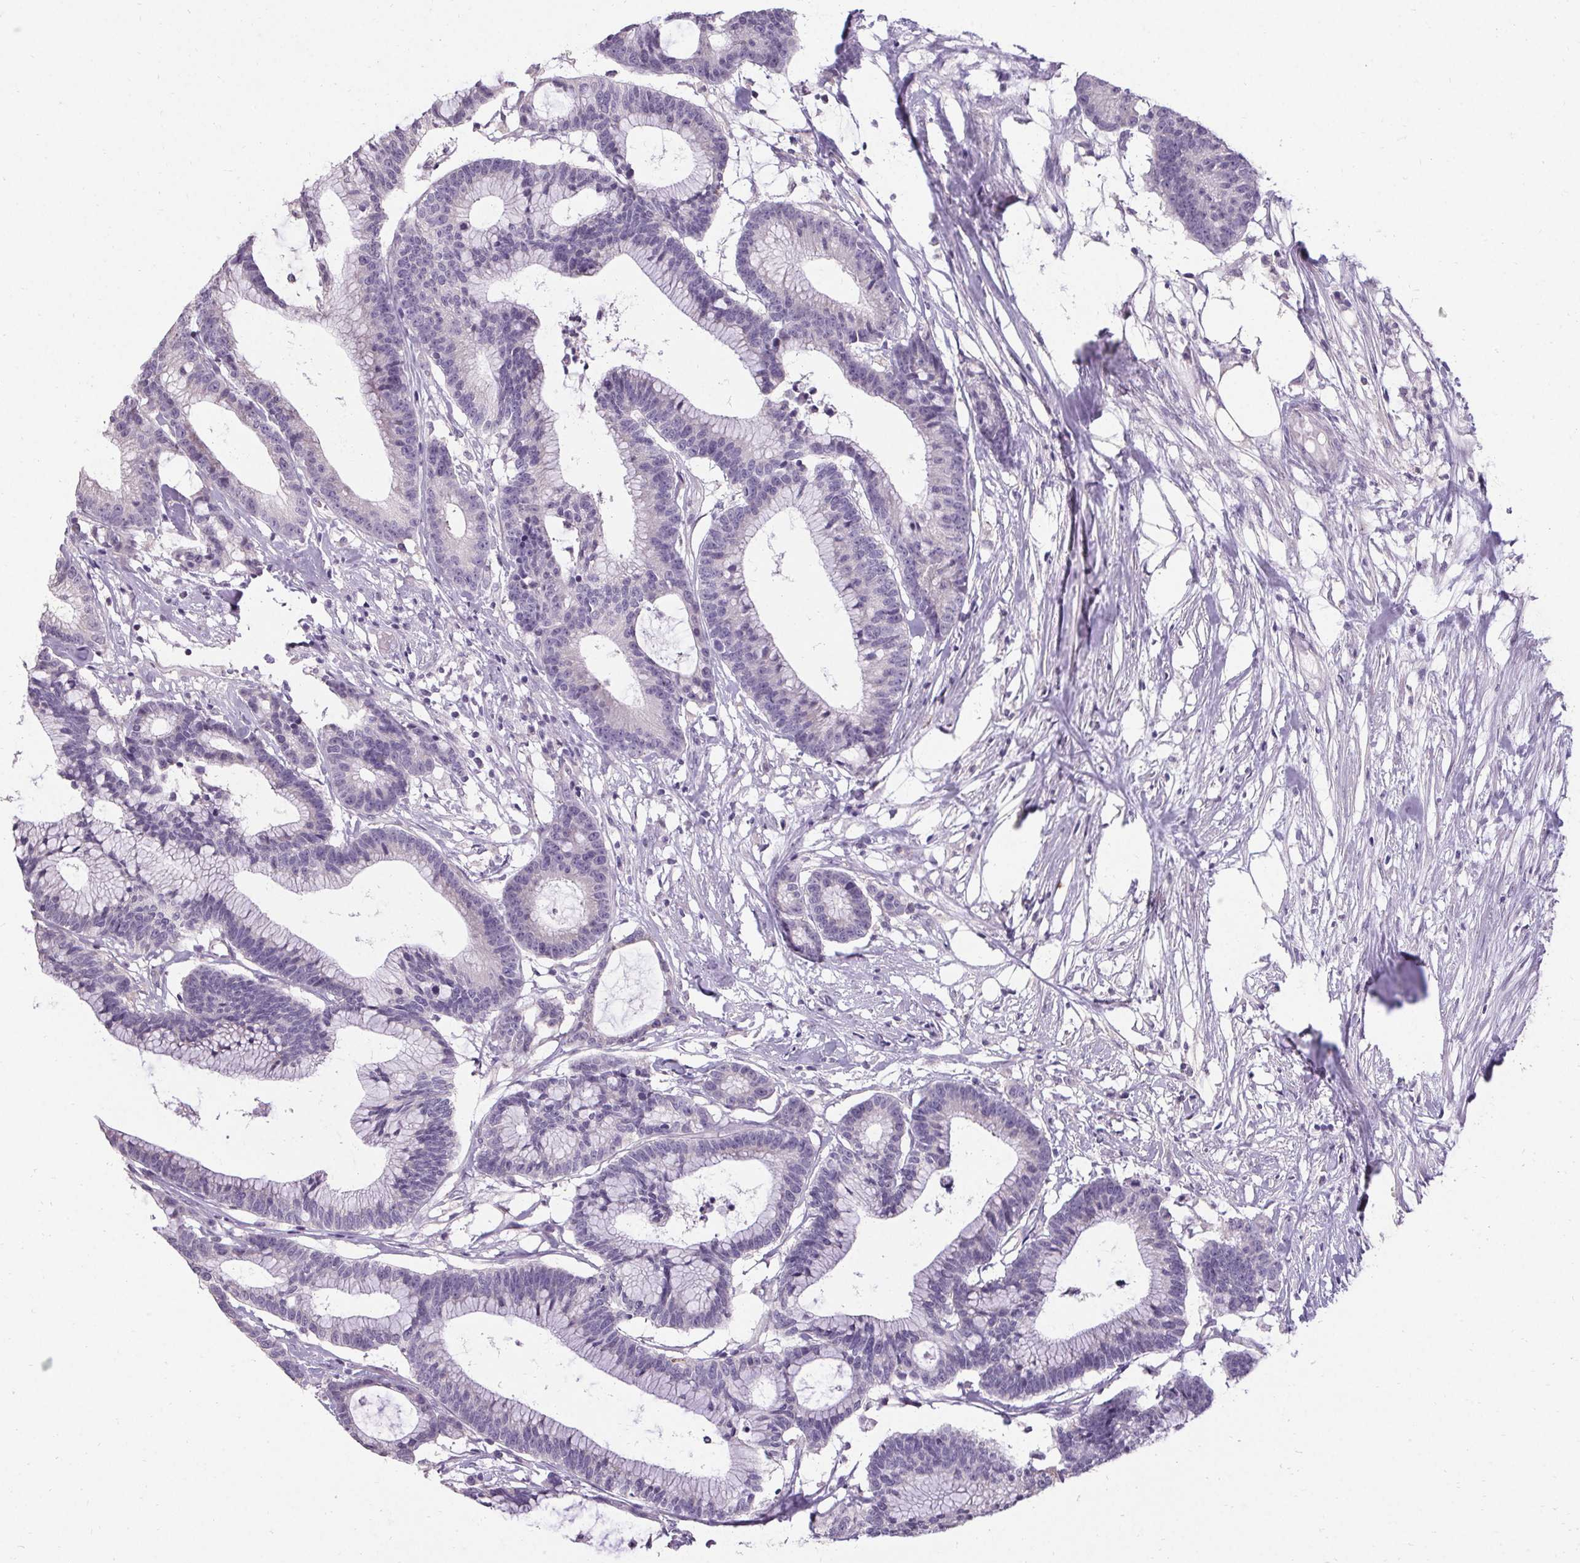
{"staining": {"intensity": "negative", "quantity": "none", "location": "none"}, "tissue": "colorectal cancer", "cell_type": "Tumor cells", "image_type": "cancer", "snomed": [{"axis": "morphology", "description": "Adenocarcinoma, NOS"}, {"axis": "topography", "description": "Colon"}], "caption": "High magnification brightfield microscopy of colorectal cancer (adenocarcinoma) stained with DAB (brown) and counterstained with hematoxylin (blue): tumor cells show no significant staining. Brightfield microscopy of IHC stained with DAB (3,3'-diaminobenzidine) (brown) and hematoxylin (blue), captured at high magnification.", "gene": "HSD17B3", "patient": {"sex": "female", "age": 78}}